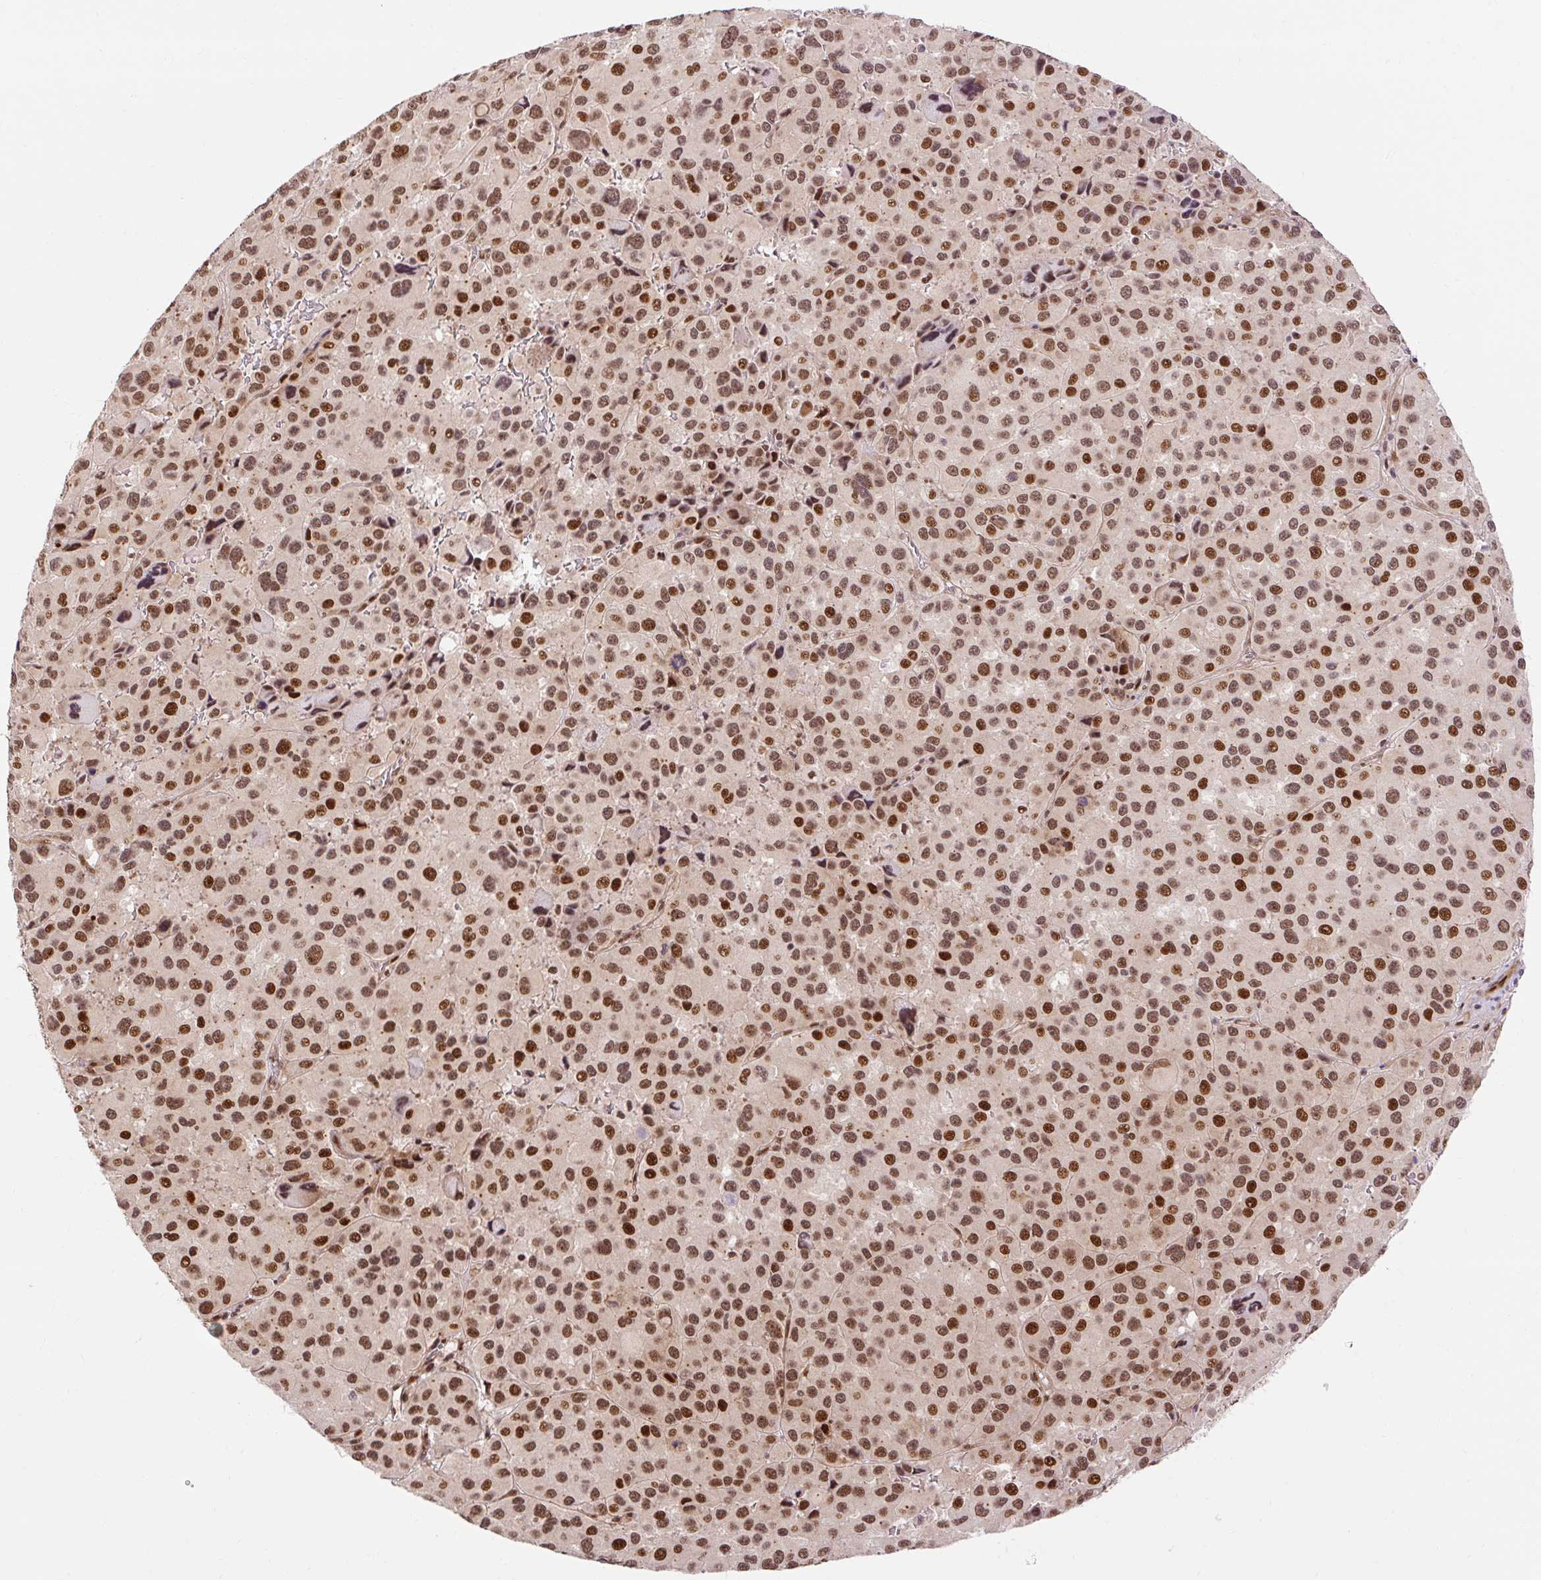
{"staining": {"intensity": "strong", "quantity": ">75%", "location": "nuclear"}, "tissue": "melanoma", "cell_type": "Tumor cells", "image_type": "cancer", "snomed": [{"axis": "morphology", "description": "Malignant melanoma, Metastatic site"}, {"axis": "topography", "description": "Lymph node"}], "caption": "Malignant melanoma (metastatic site) stained for a protein (brown) displays strong nuclear positive staining in approximately >75% of tumor cells.", "gene": "MECOM", "patient": {"sex": "female", "age": 65}}